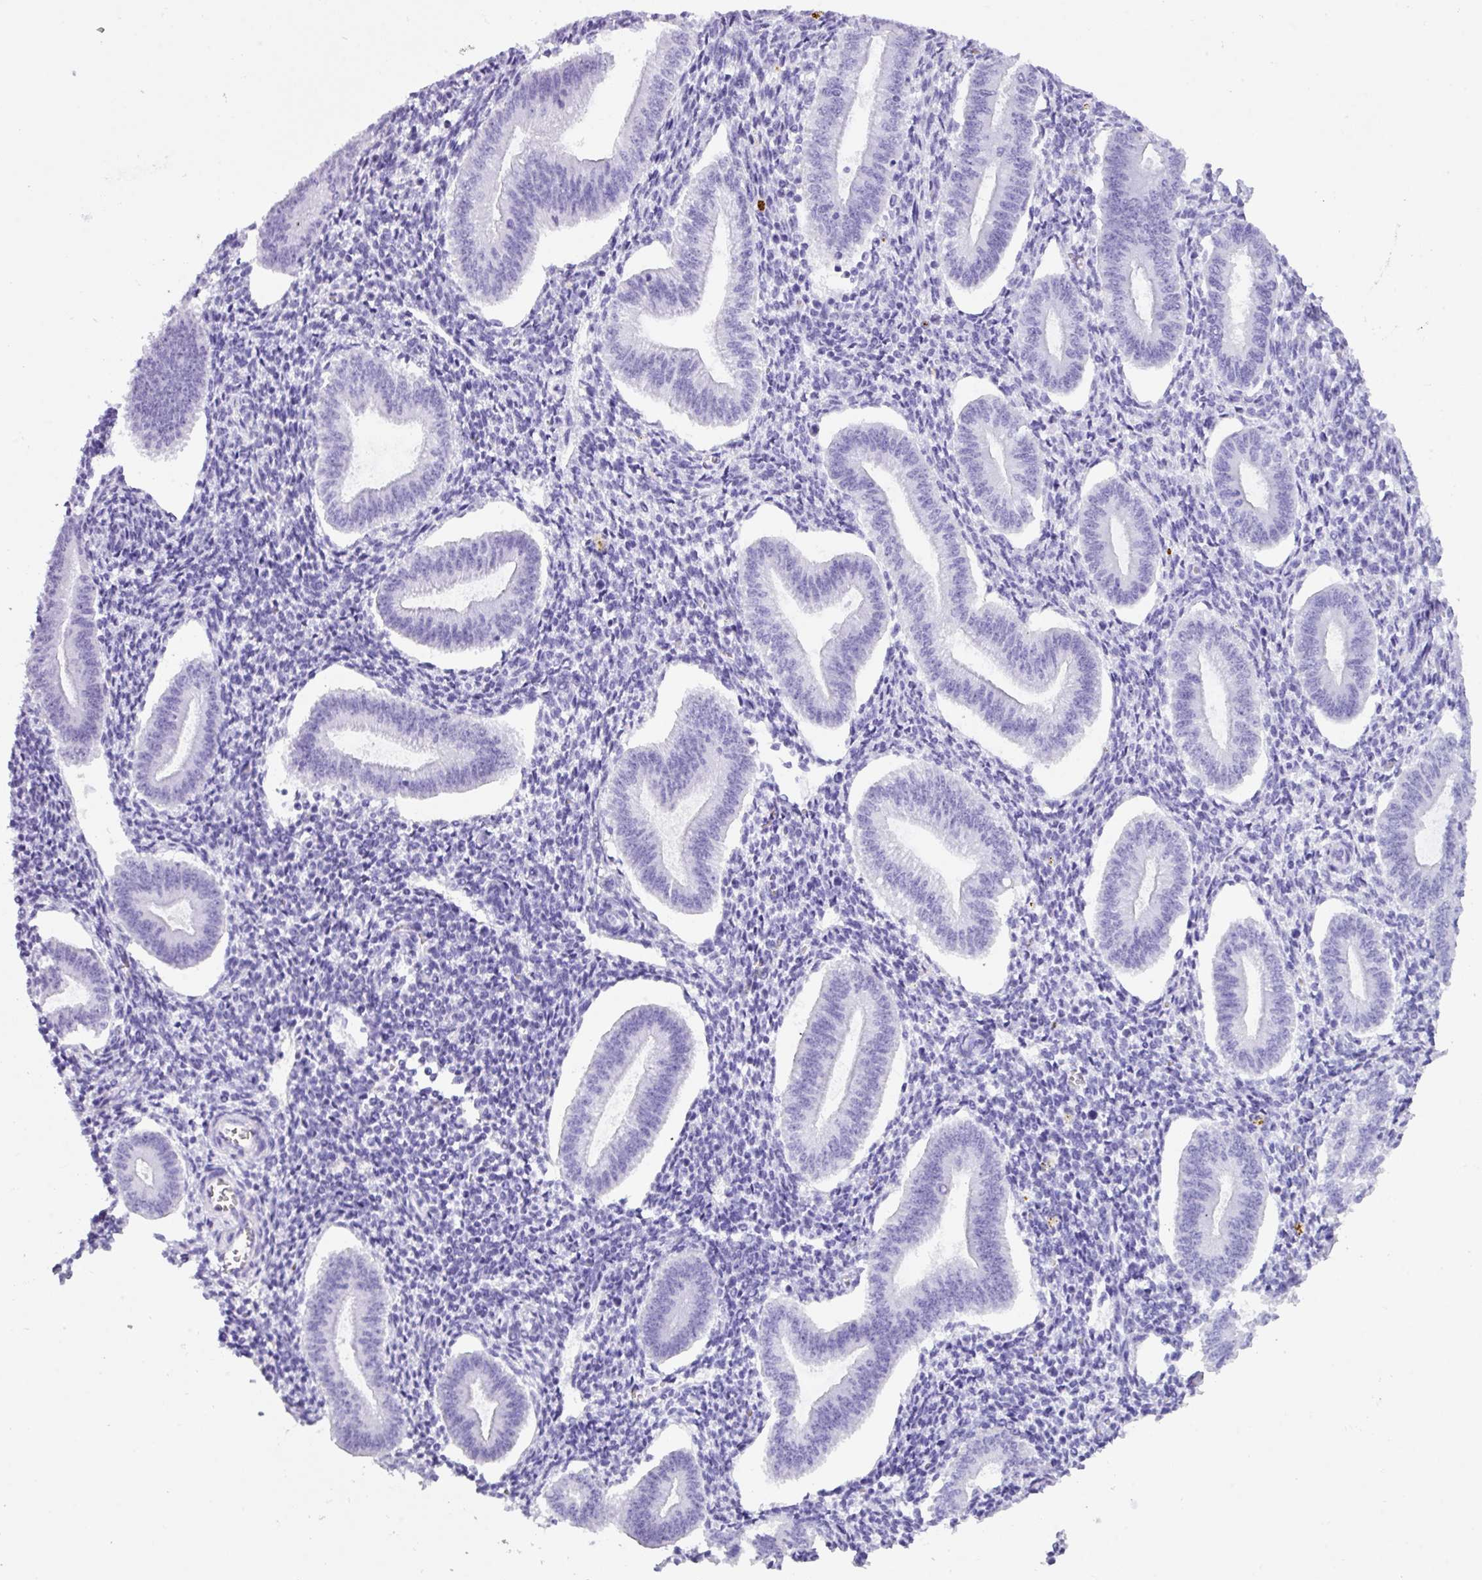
{"staining": {"intensity": "negative", "quantity": "none", "location": "none"}, "tissue": "endometrium", "cell_type": "Cells in endometrial stroma", "image_type": "normal", "snomed": [{"axis": "morphology", "description": "Normal tissue, NOS"}, {"axis": "topography", "description": "Endometrium"}], "caption": "DAB immunohistochemical staining of benign endometrium reveals no significant expression in cells in endometrial stroma. (Brightfield microscopy of DAB (3,3'-diaminobenzidine) IHC at high magnification).", "gene": "NCCRP1", "patient": {"sex": "female", "age": 34}}